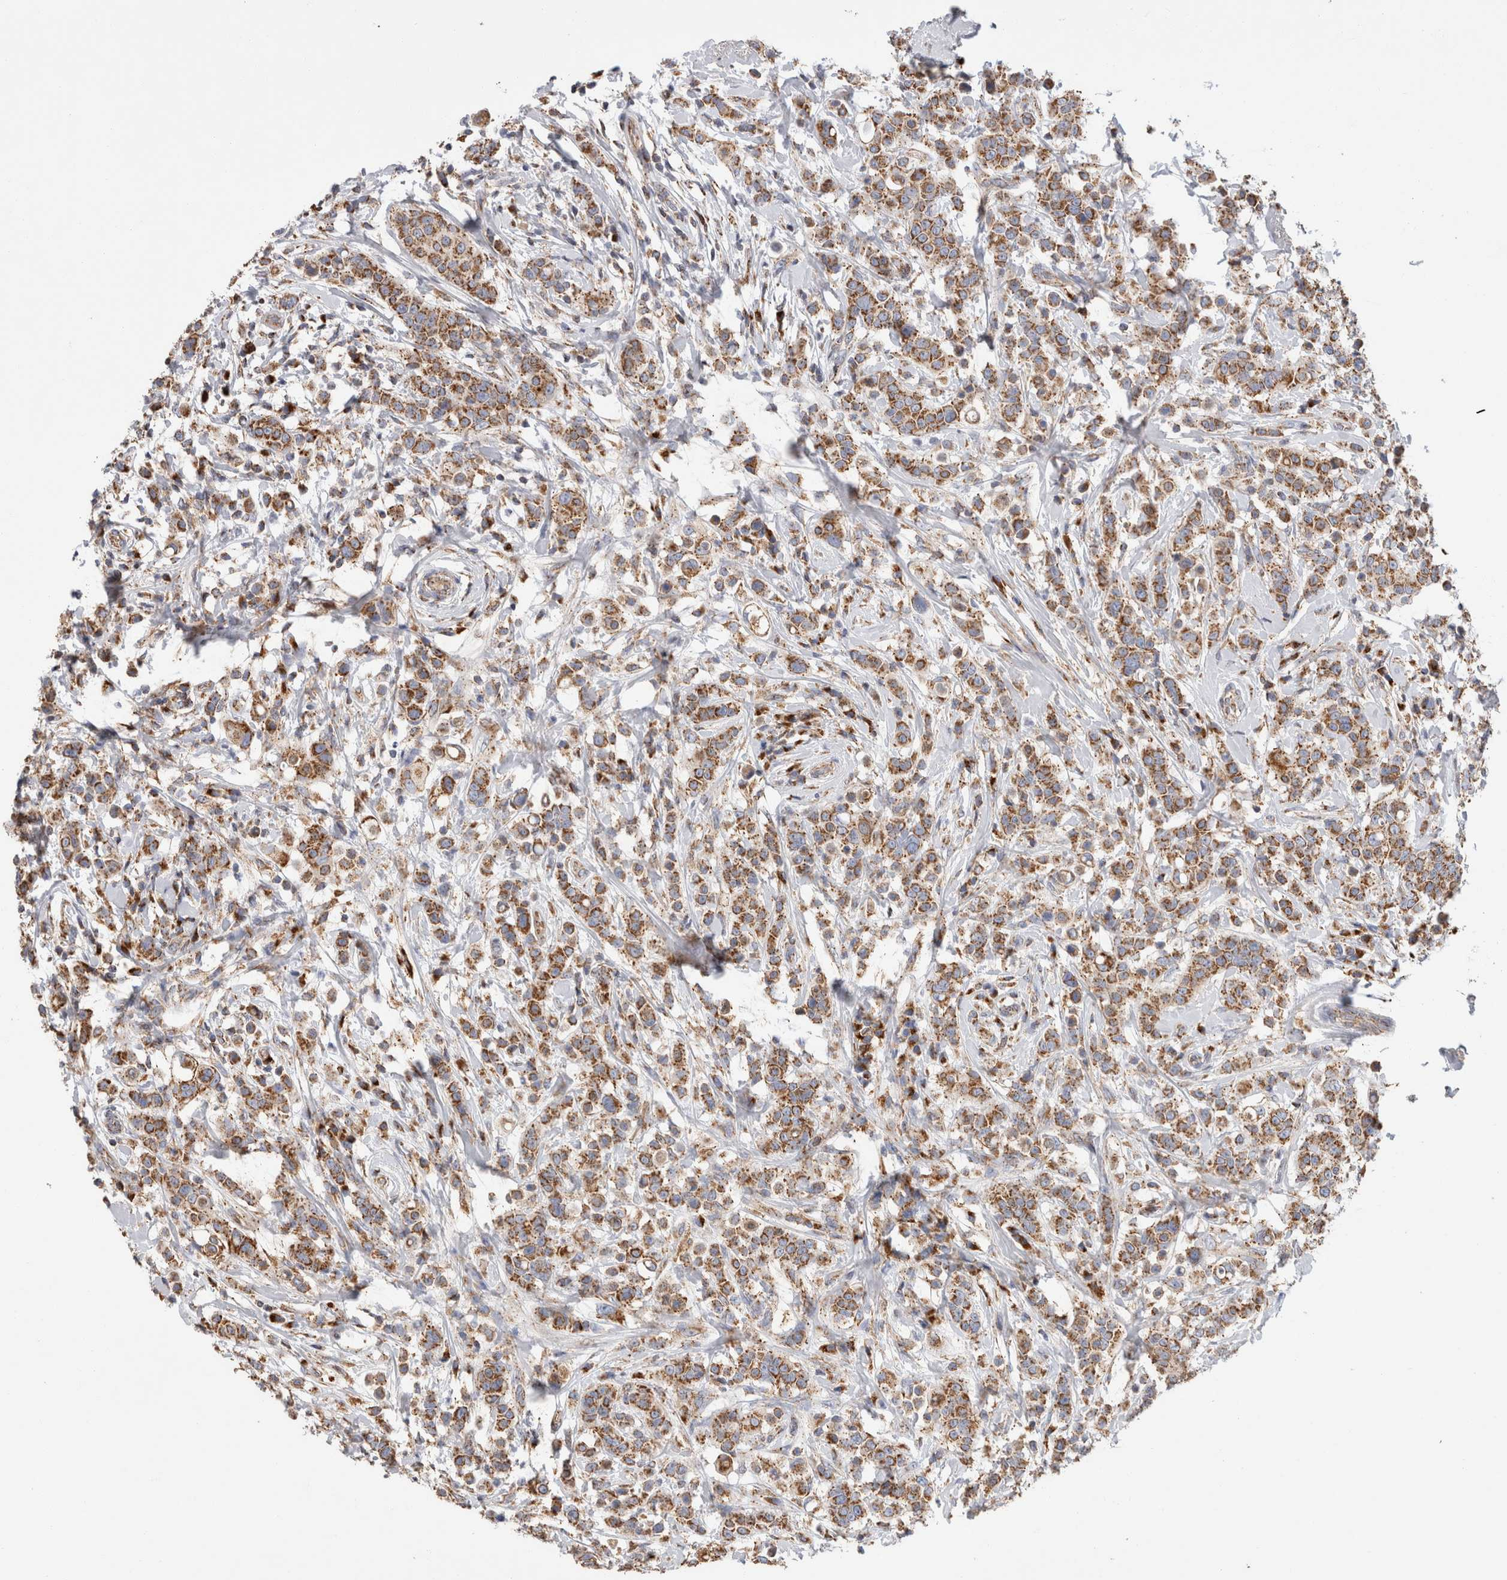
{"staining": {"intensity": "moderate", "quantity": ">75%", "location": "cytoplasmic/membranous"}, "tissue": "breast cancer", "cell_type": "Tumor cells", "image_type": "cancer", "snomed": [{"axis": "morphology", "description": "Duct carcinoma"}, {"axis": "topography", "description": "Breast"}], "caption": "High-power microscopy captured an IHC micrograph of breast cancer, revealing moderate cytoplasmic/membranous staining in approximately >75% of tumor cells. (Stains: DAB in brown, nuclei in blue, Microscopy: brightfield microscopy at high magnification).", "gene": "IARS2", "patient": {"sex": "female", "age": 27}}